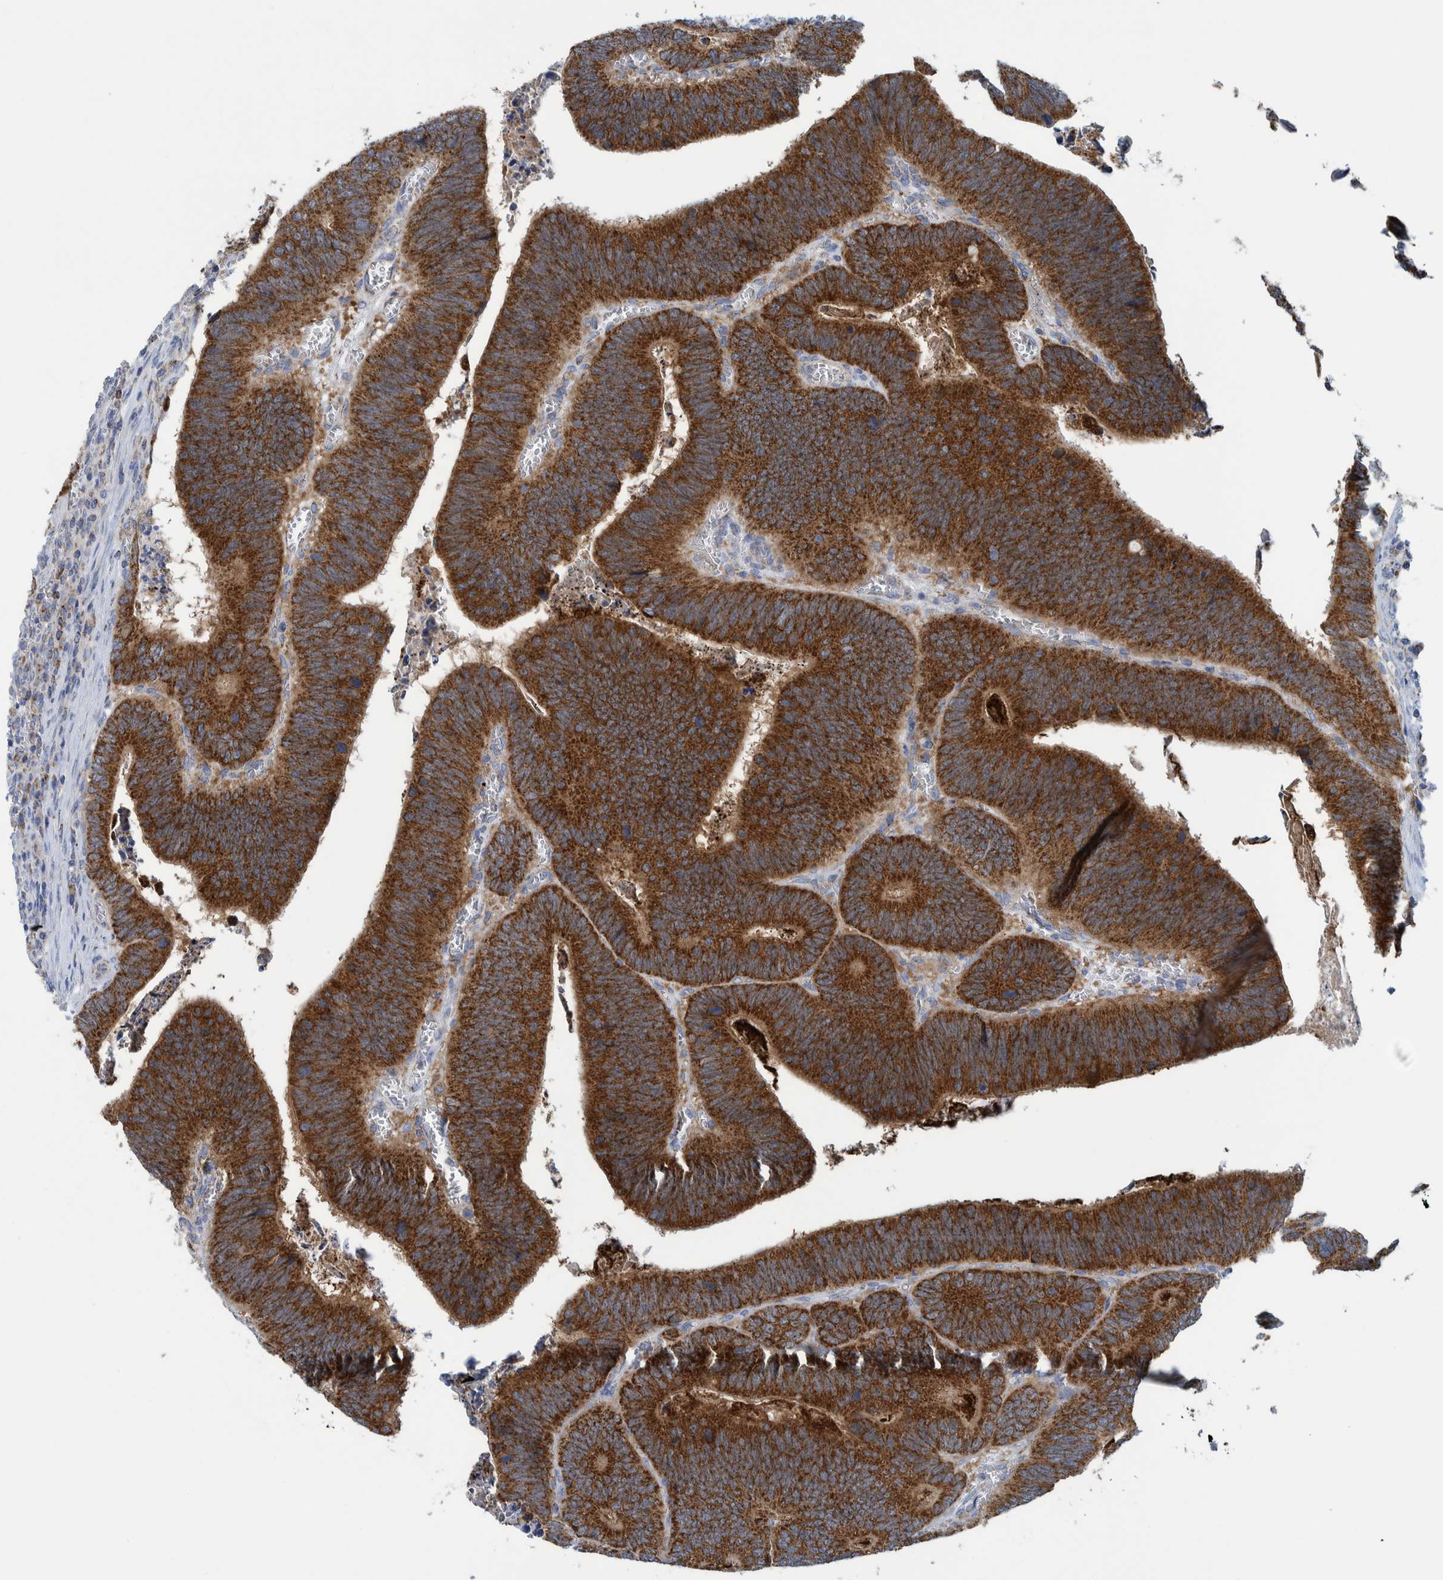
{"staining": {"intensity": "strong", "quantity": ">75%", "location": "cytoplasmic/membranous"}, "tissue": "colorectal cancer", "cell_type": "Tumor cells", "image_type": "cancer", "snomed": [{"axis": "morphology", "description": "Inflammation, NOS"}, {"axis": "morphology", "description": "Adenocarcinoma, NOS"}, {"axis": "topography", "description": "Colon"}], "caption": "Brown immunohistochemical staining in adenocarcinoma (colorectal) displays strong cytoplasmic/membranous expression in approximately >75% of tumor cells. Using DAB (brown) and hematoxylin (blue) stains, captured at high magnification using brightfield microscopy.", "gene": "MRPS7", "patient": {"sex": "male", "age": 72}}